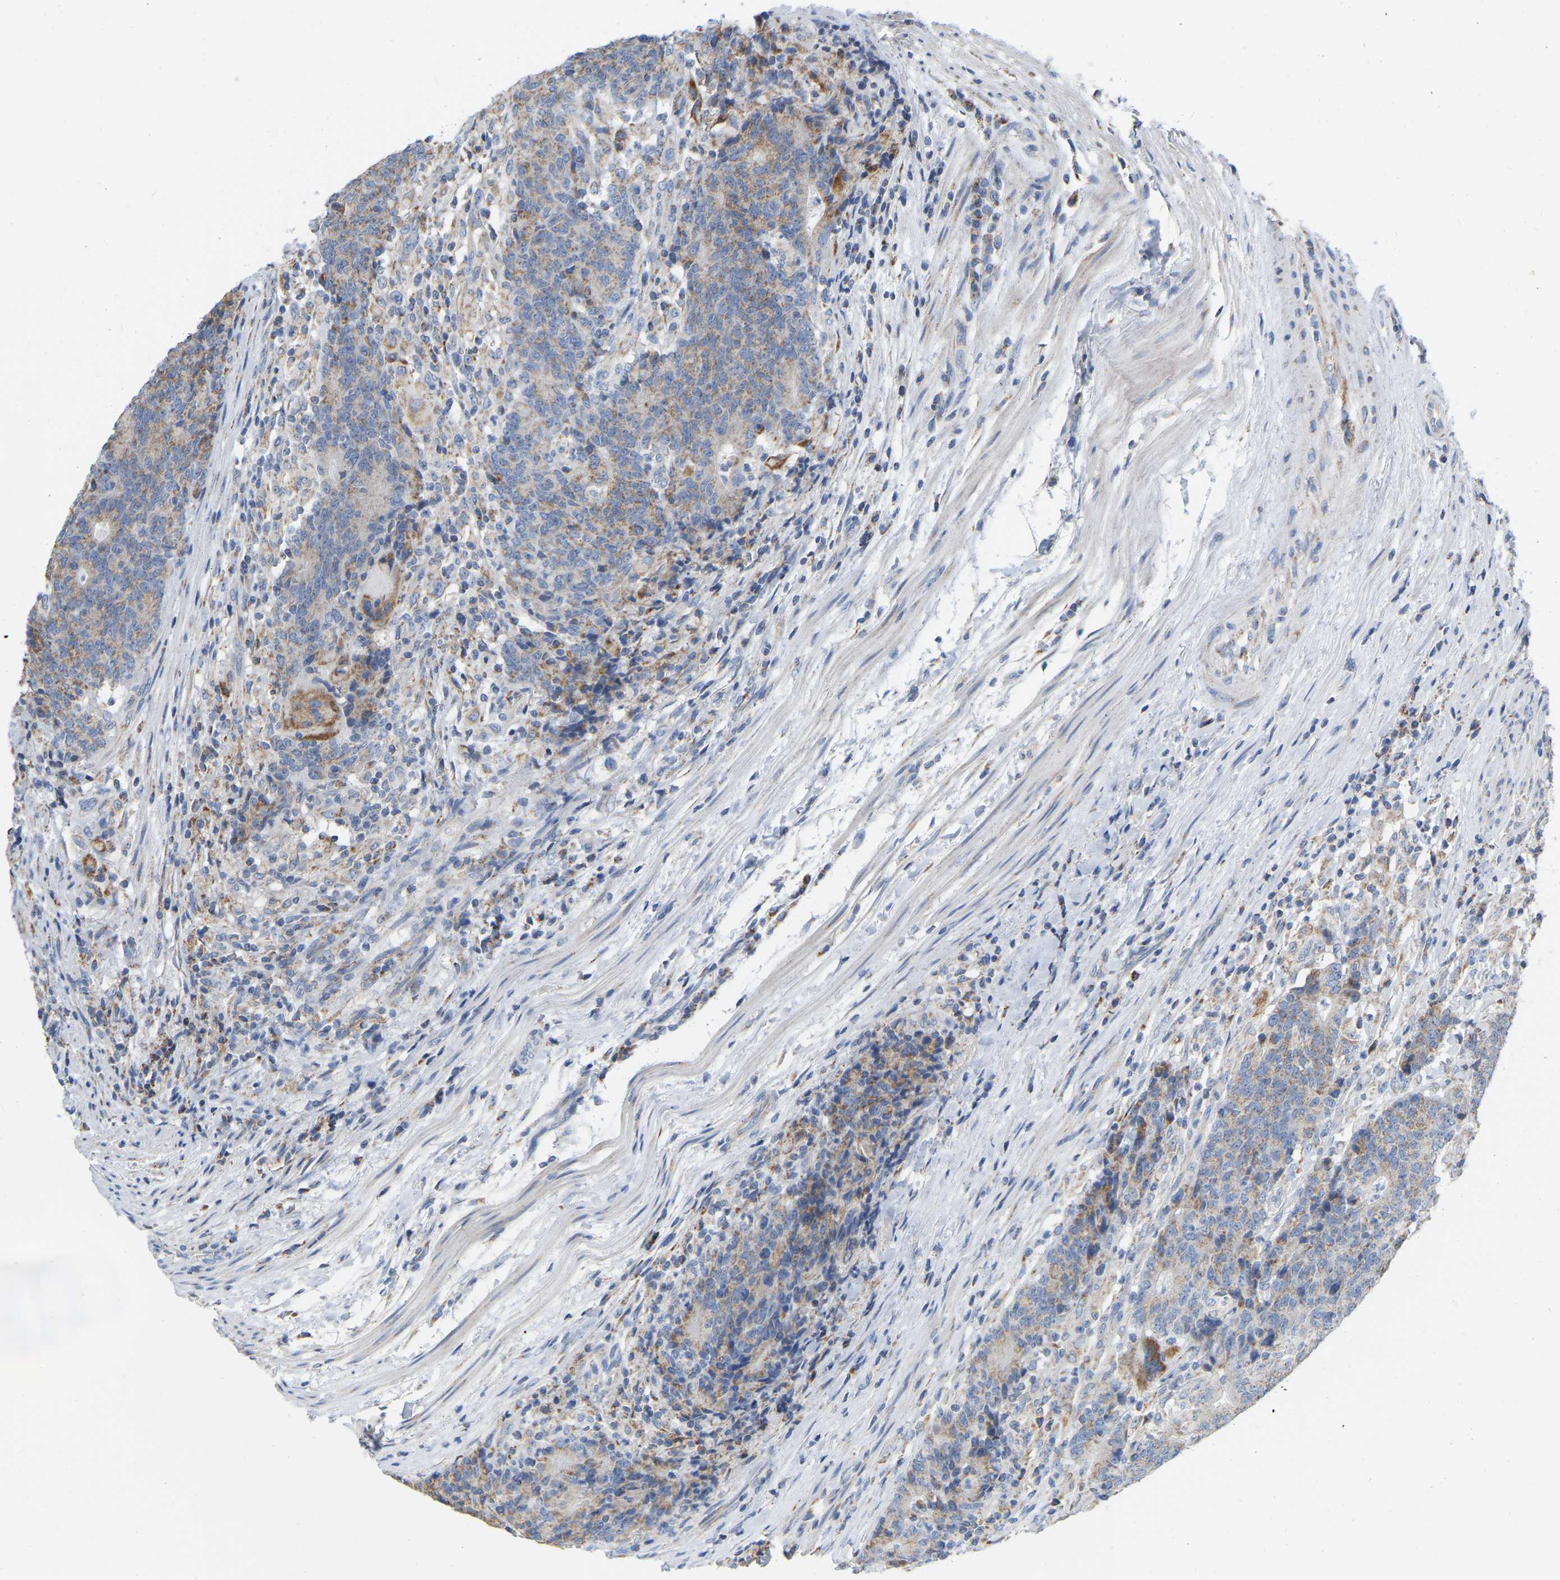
{"staining": {"intensity": "weak", "quantity": ">75%", "location": "cytoplasmic/membranous"}, "tissue": "colorectal cancer", "cell_type": "Tumor cells", "image_type": "cancer", "snomed": [{"axis": "morphology", "description": "Normal tissue, NOS"}, {"axis": "morphology", "description": "Adenocarcinoma, NOS"}, {"axis": "topography", "description": "Colon"}], "caption": "Protein staining of adenocarcinoma (colorectal) tissue demonstrates weak cytoplasmic/membranous staining in about >75% of tumor cells. The staining is performed using DAB brown chromogen to label protein expression. The nuclei are counter-stained blue using hematoxylin.", "gene": "CBLB", "patient": {"sex": "female", "age": 75}}